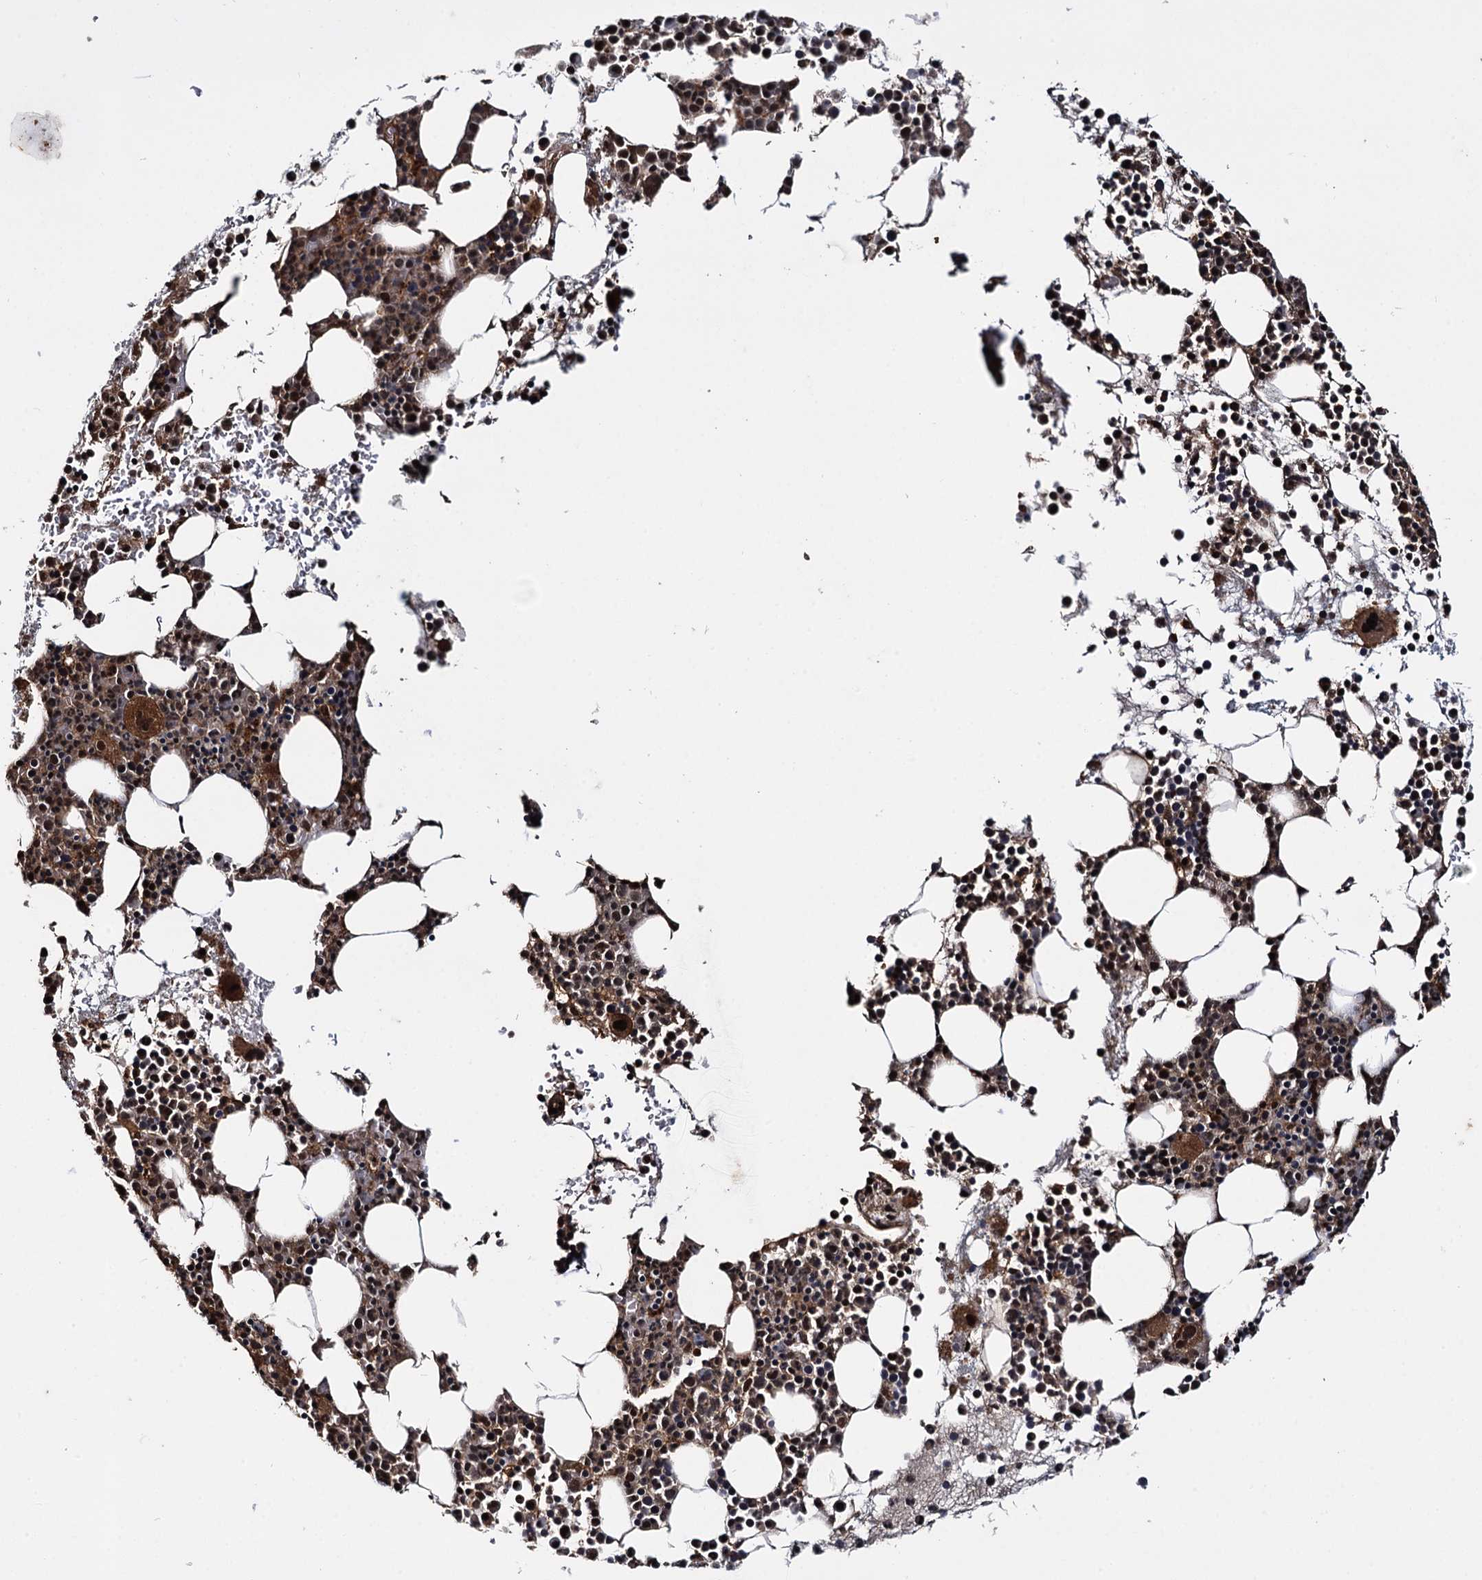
{"staining": {"intensity": "strong", "quantity": "<25%", "location": "cytoplasmic/membranous,nuclear"}, "tissue": "bone marrow", "cell_type": "Hematopoietic cells", "image_type": "normal", "snomed": [{"axis": "morphology", "description": "Normal tissue, NOS"}, {"axis": "topography", "description": "Bone marrow"}], "caption": "IHC histopathology image of benign bone marrow: human bone marrow stained using immunohistochemistry (IHC) shows medium levels of strong protein expression localized specifically in the cytoplasmic/membranous,nuclear of hematopoietic cells, appearing as a cytoplasmic/membranous,nuclear brown color.", "gene": "CEP192", "patient": {"sex": "female", "age": 76}}